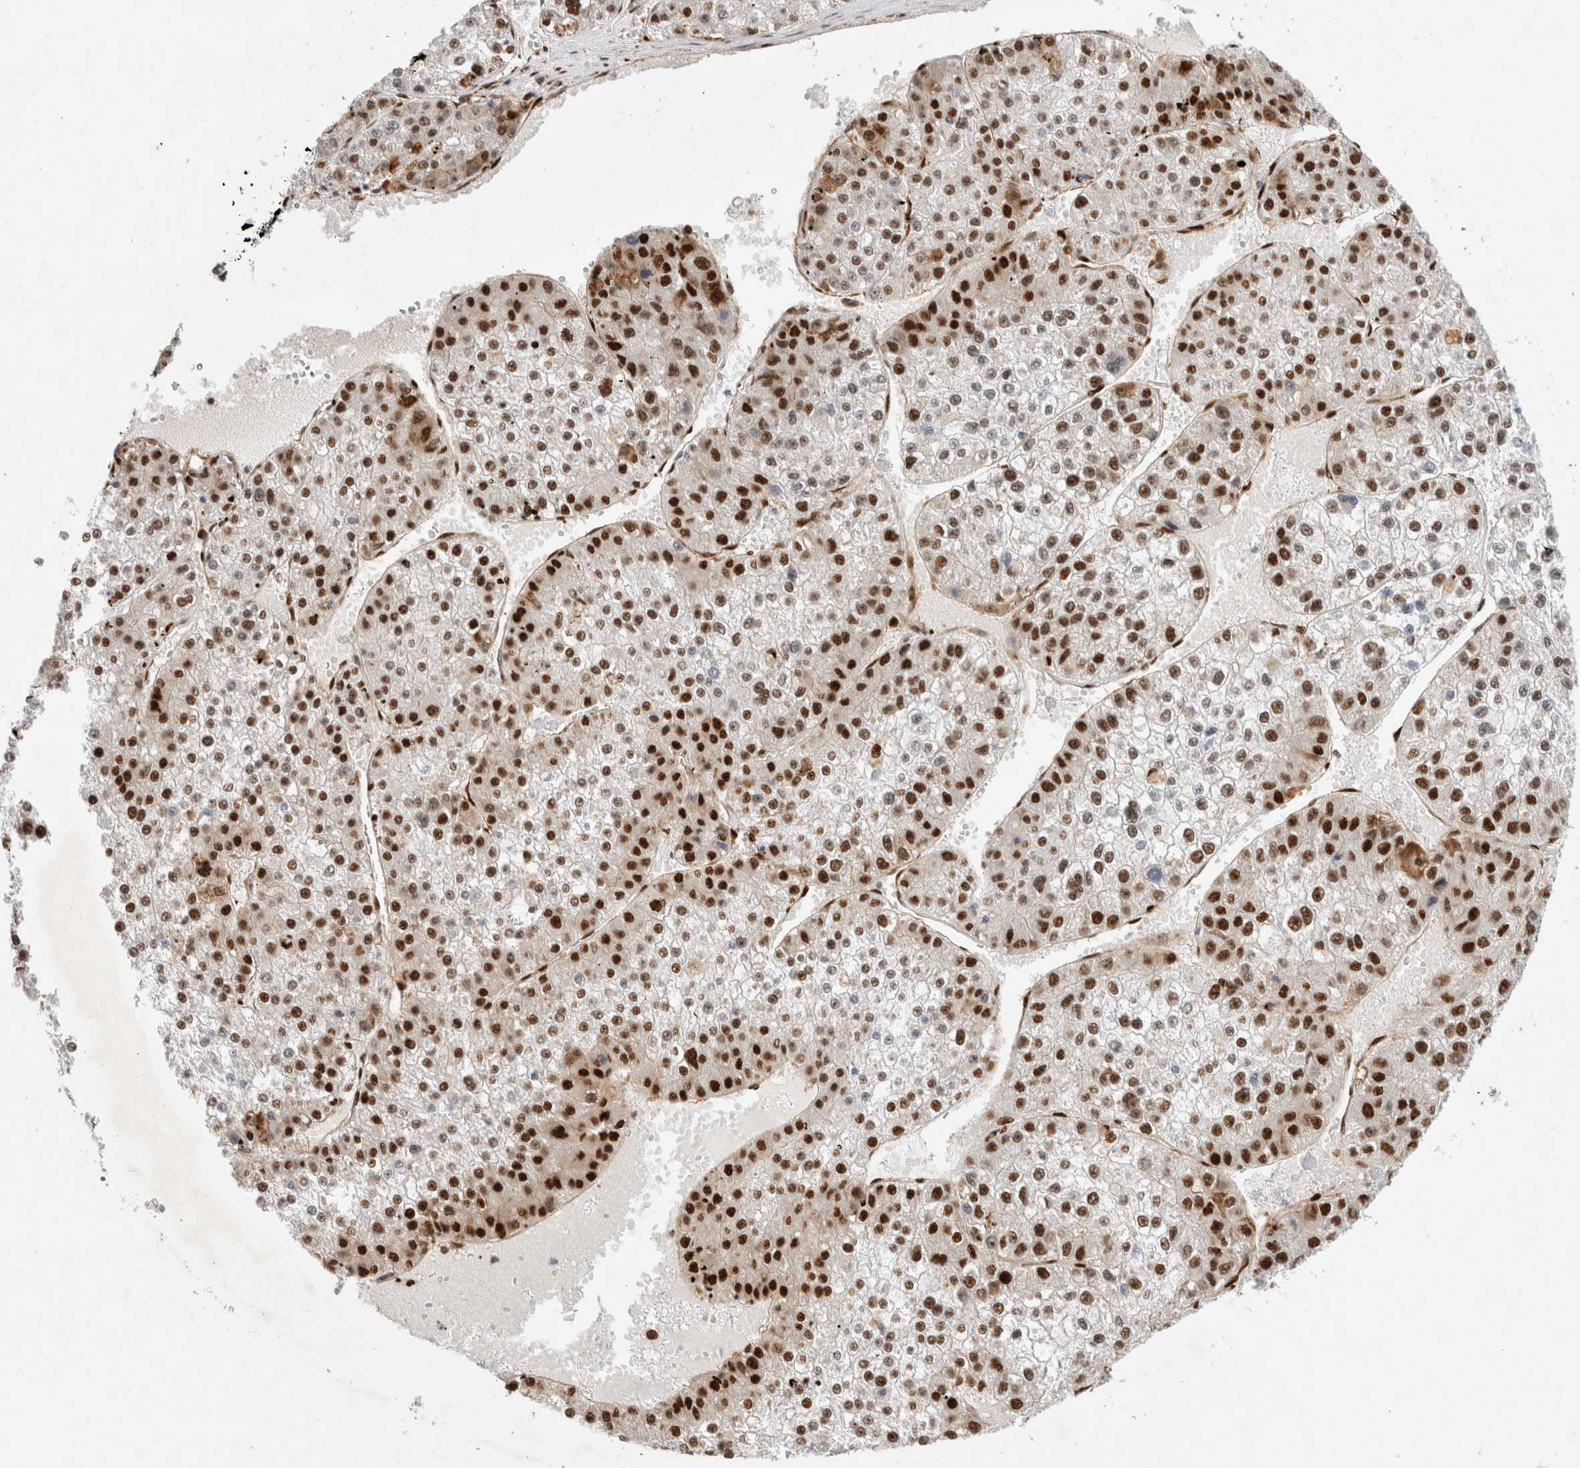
{"staining": {"intensity": "strong", "quantity": ">75%", "location": "nuclear"}, "tissue": "liver cancer", "cell_type": "Tumor cells", "image_type": "cancer", "snomed": [{"axis": "morphology", "description": "Carcinoma, Hepatocellular, NOS"}, {"axis": "topography", "description": "Liver"}], "caption": "DAB immunohistochemical staining of human liver cancer (hepatocellular carcinoma) reveals strong nuclear protein positivity in about >75% of tumor cells. (DAB IHC, brown staining for protein, blue staining for nuclei).", "gene": "TCF4", "patient": {"sex": "female", "age": 73}}